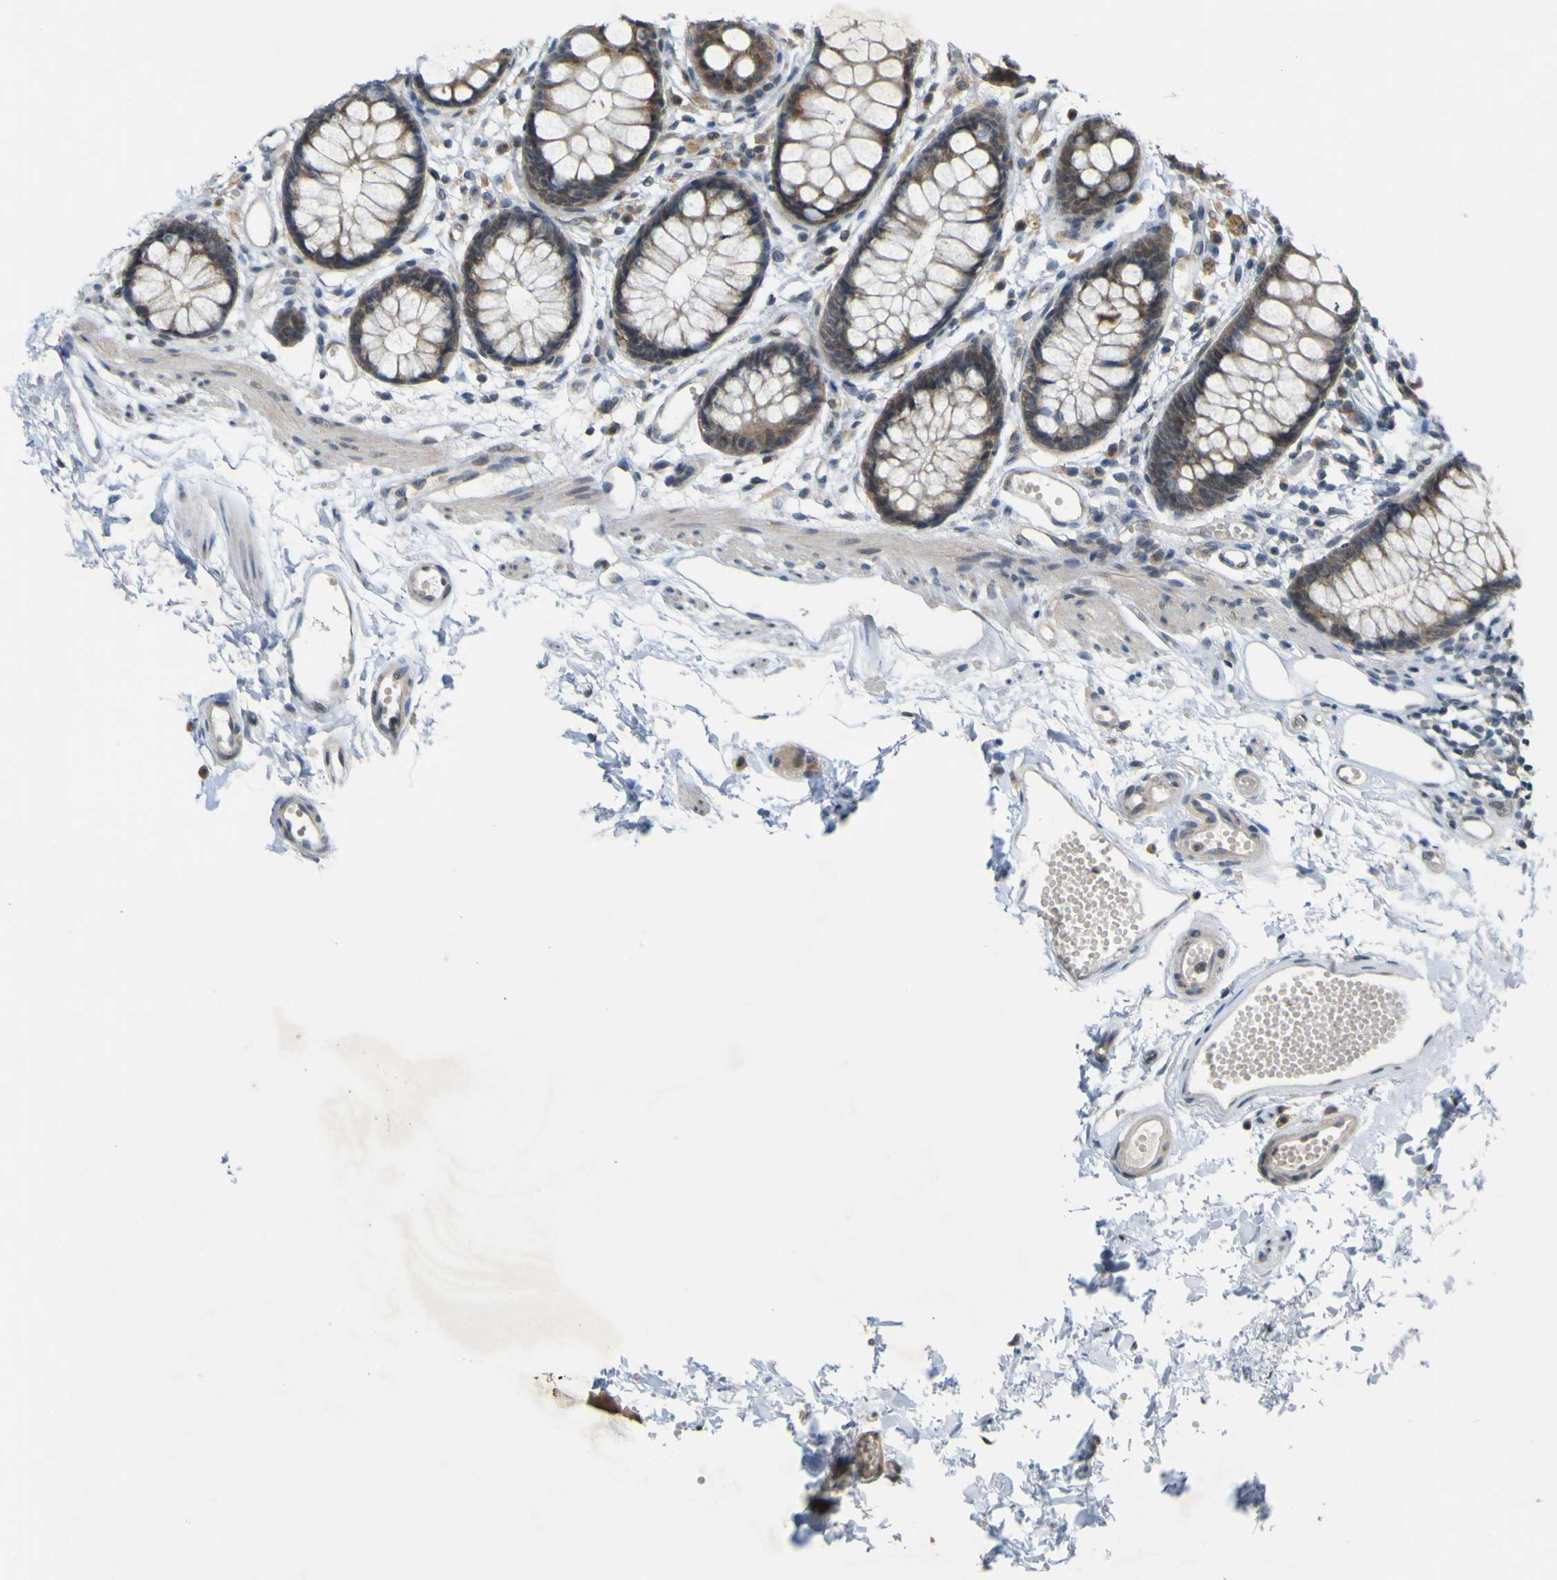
{"staining": {"intensity": "weak", "quantity": ">75%", "location": "cytoplasmic/membranous"}, "tissue": "rectum", "cell_type": "Glandular cells", "image_type": "normal", "snomed": [{"axis": "morphology", "description": "Normal tissue, NOS"}, {"axis": "topography", "description": "Rectum"}], "caption": "High-magnification brightfield microscopy of normal rectum stained with DAB (3,3'-diaminobenzidine) (brown) and counterstained with hematoxylin (blue). glandular cells exhibit weak cytoplasmic/membranous expression is present in about>75% of cells.", "gene": "IGF2R", "patient": {"sex": "female", "age": 66}}